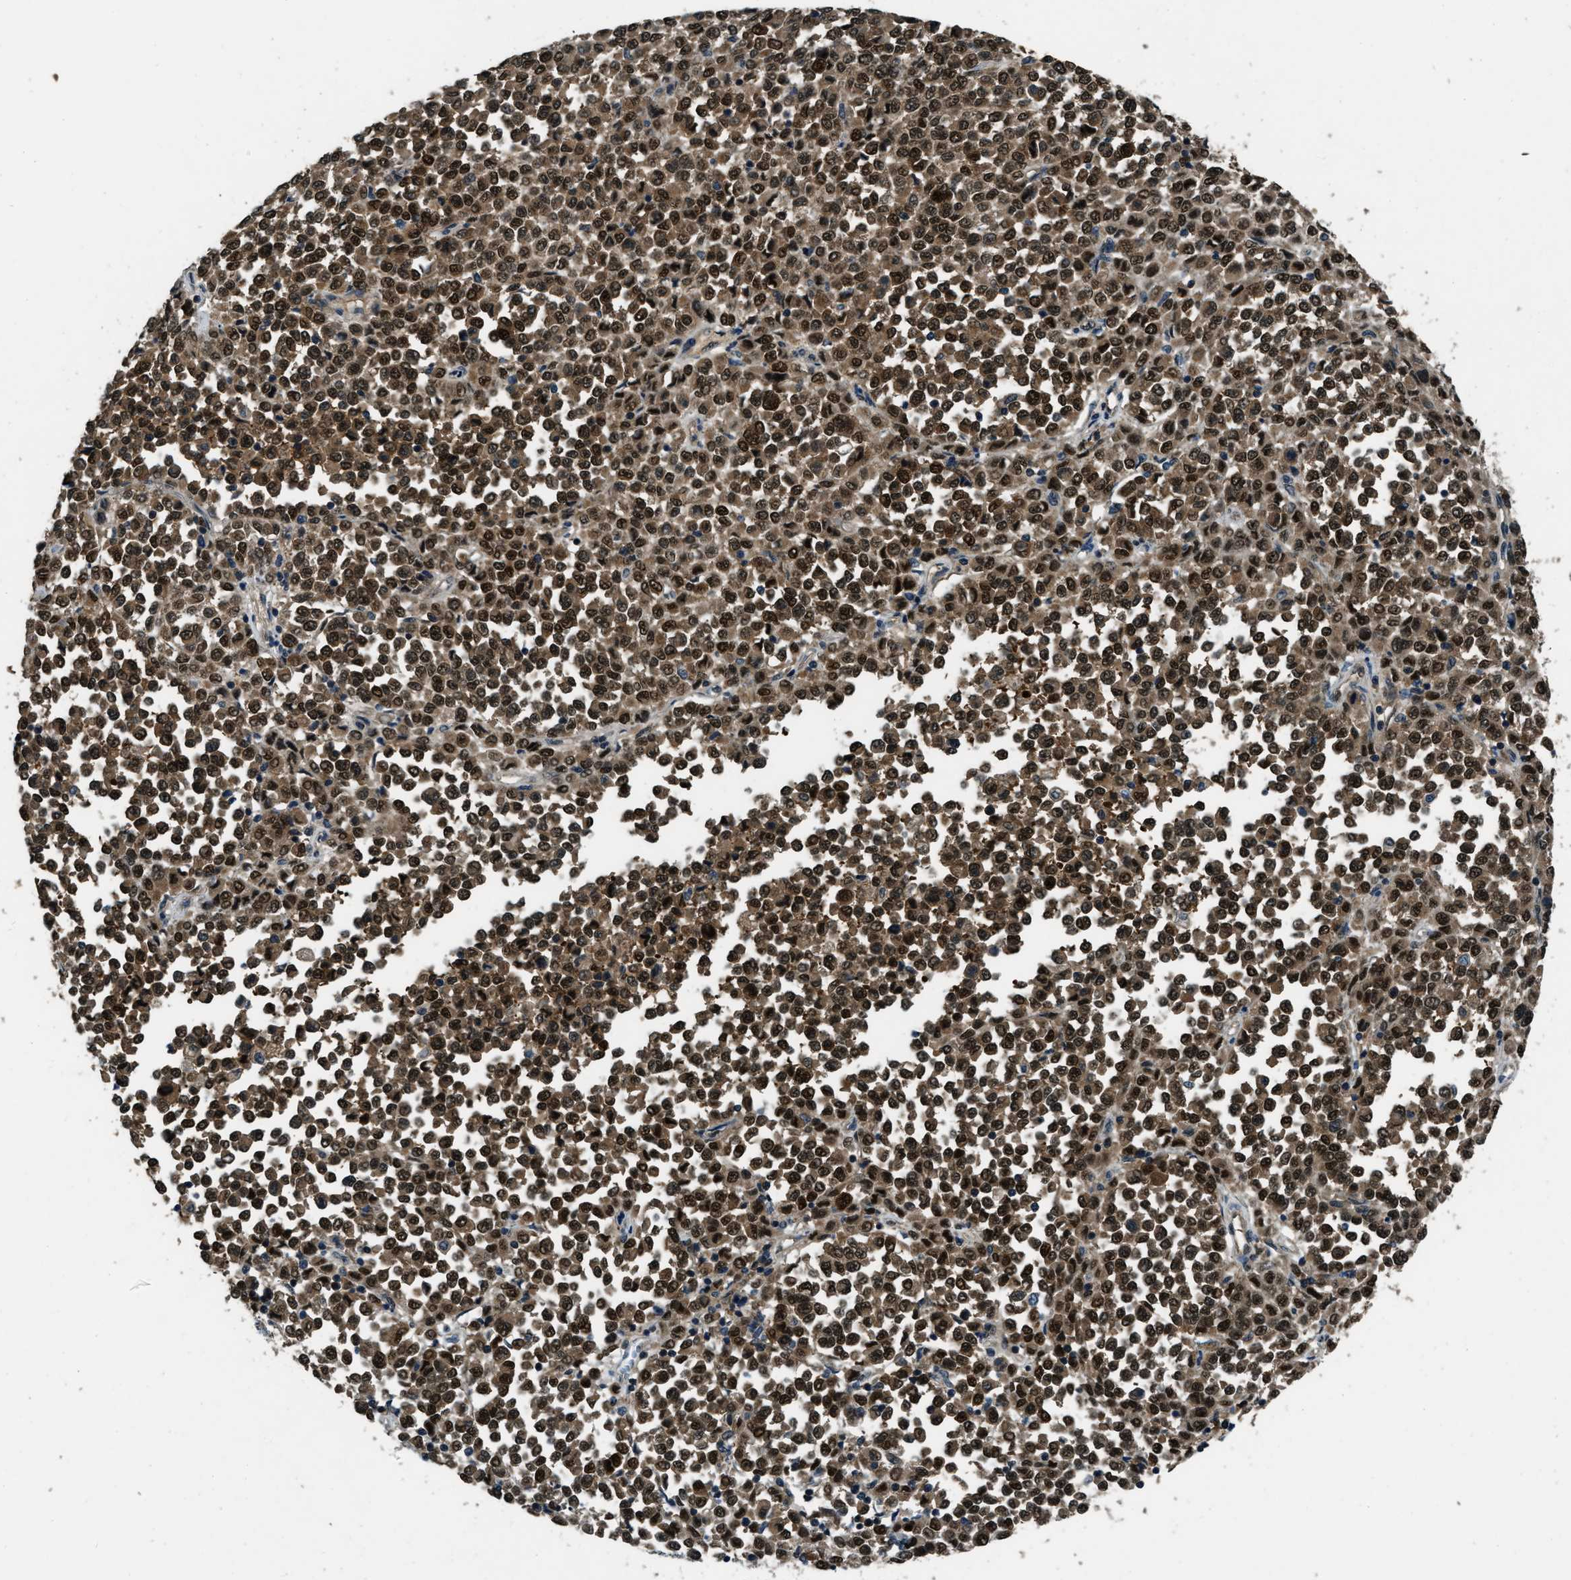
{"staining": {"intensity": "strong", "quantity": ">75%", "location": "cytoplasmic/membranous,nuclear"}, "tissue": "melanoma", "cell_type": "Tumor cells", "image_type": "cancer", "snomed": [{"axis": "morphology", "description": "Malignant melanoma, Metastatic site"}, {"axis": "topography", "description": "Pancreas"}], "caption": "Tumor cells demonstrate high levels of strong cytoplasmic/membranous and nuclear staining in approximately >75% of cells in melanoma.", "gene": "NUDCD3", "patient": {"sex": "female", "age": 30}}